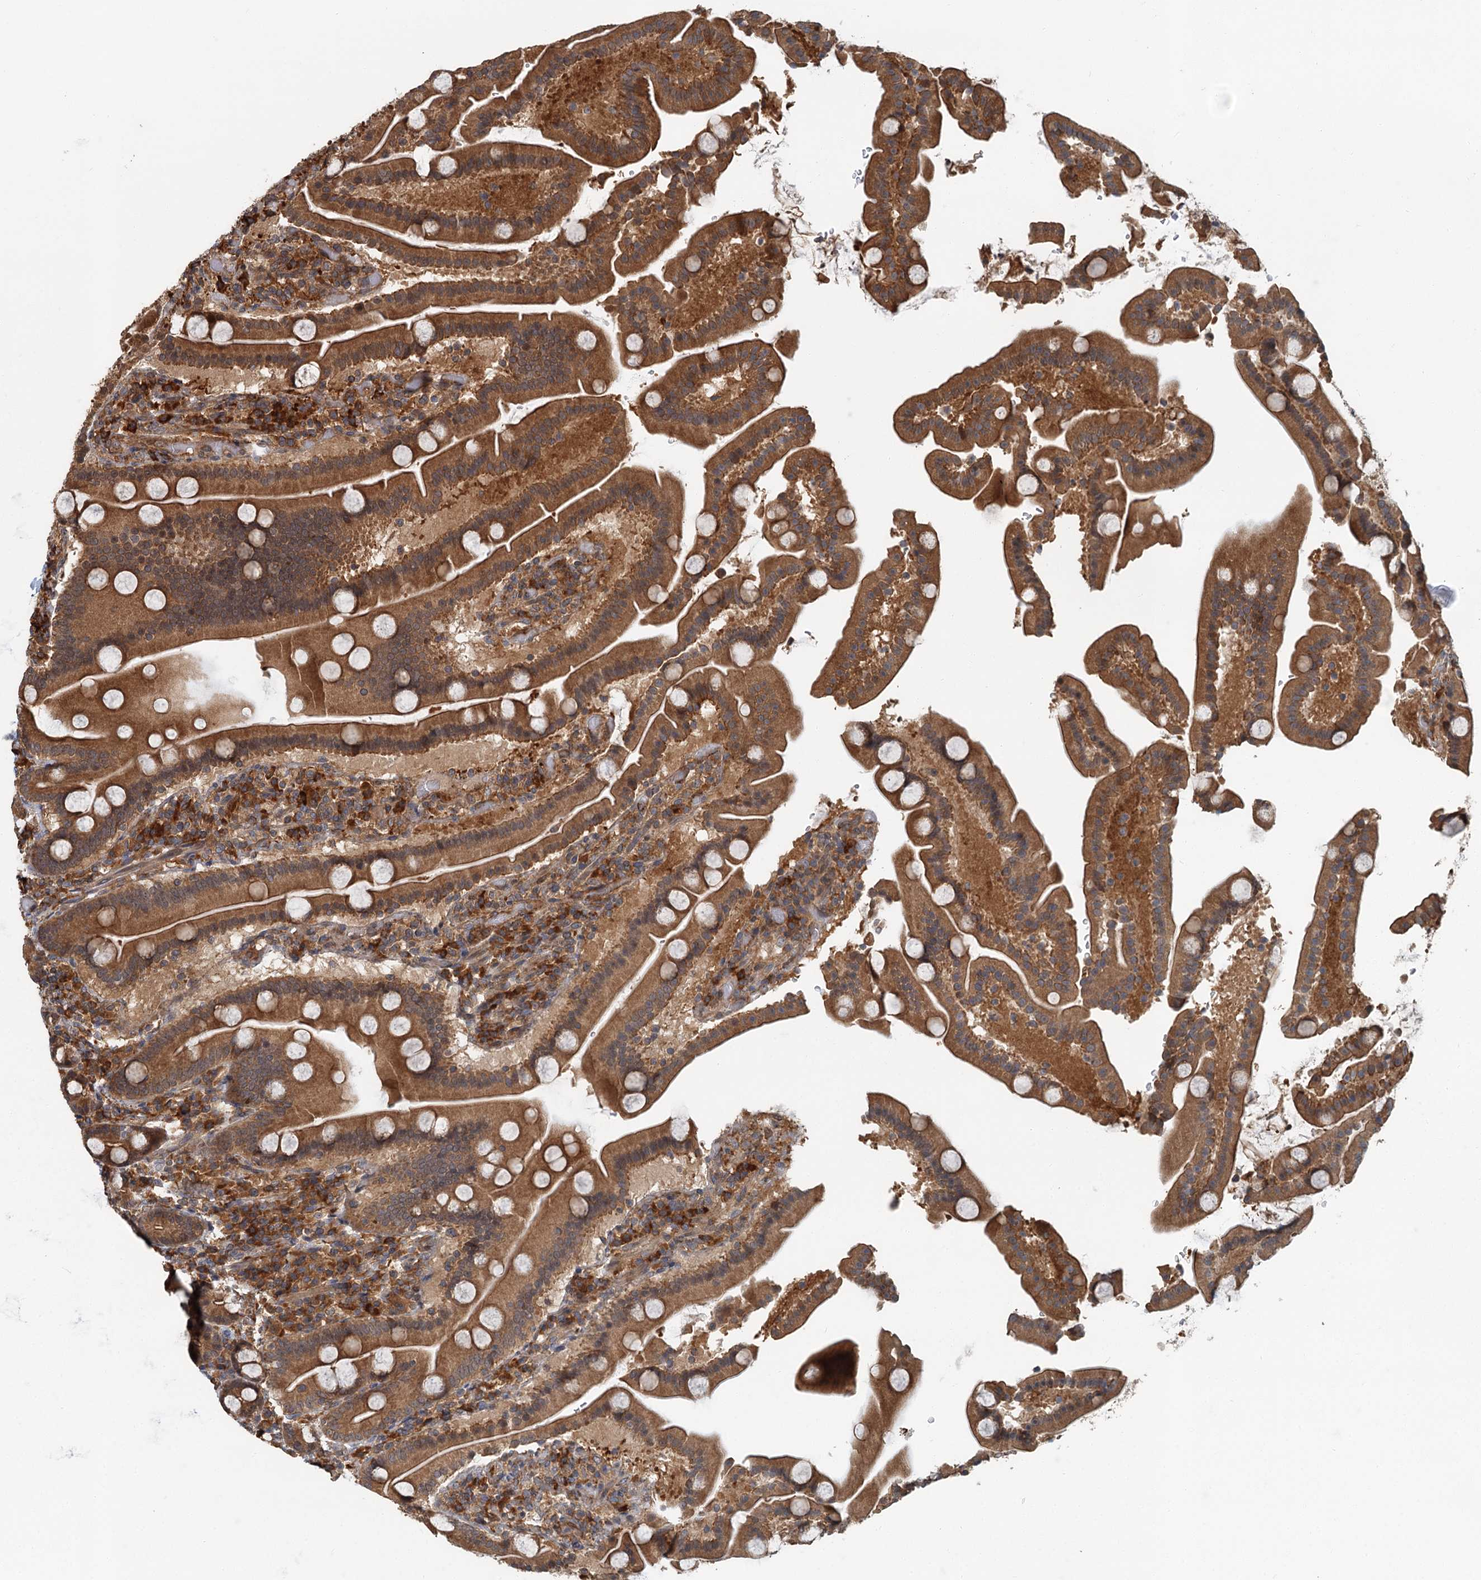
{"staining": {"intensity": "moderate", "quantity": ">75%", "location": "cytoplasmic/membranous"}, "tissue": "duodenum", "cell_type": "Glandular cells", "image_type": "normal", "snomed": [{"axis": "morphology", "description": "Normal tissue, NOS"}, {"axis": "topography", "description": "Duodenum"}], "caption": "Duodenum stained with DAB (3,3'-diaminobenzidine) IHC shows medium levels of moderate cytoplasmic/membranous positivity in approximately >75% of glandular cells. The staining was performed using DAB (3,3'-diaminobenzidine) to visualize the protein expression in brown, while the nuclei were stained in blue with hematoxylin (Magnification: 20x).", "gene": "ZNF527", "patient": {"sex": "male", "age": 55}}